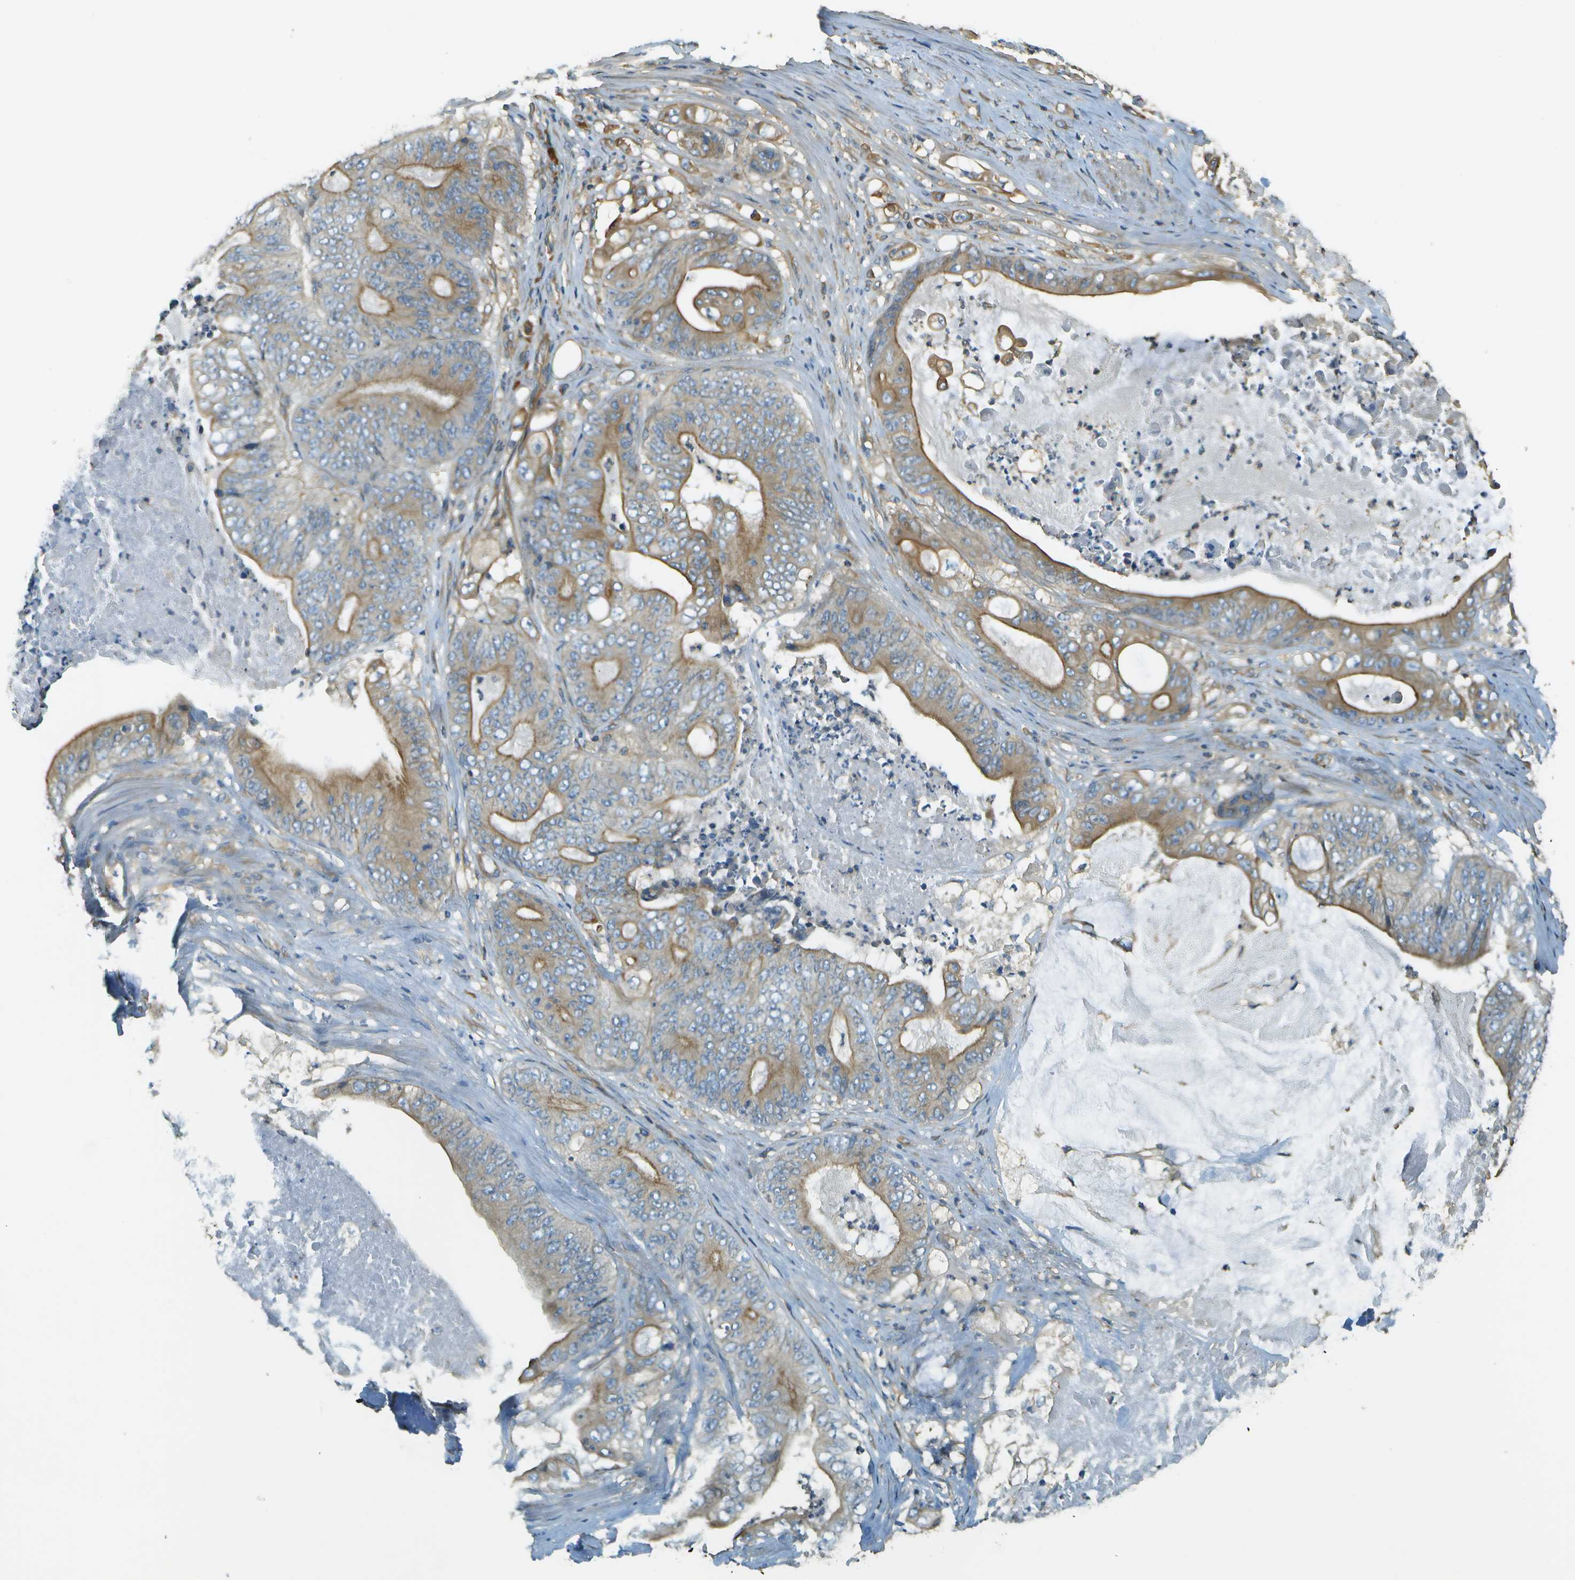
{"staining": {"intensity": "moderate", "quantity": "25%-75%", "location": "cytoplasmic/membranous"}, "tissue": "stomach cancer", "cell_type": "Tumor cells", "image_type": "cancer", "snomed": [{"axis": "morphology", "description": "Adenocarcinoma, NOS"}, {"axis": "topography", "description": "Stomach"}], "caption": "Immunohistochemical staining of human stomach cancer exhibits medium levels of moderate cytoplasmic/membranous protein expression in about 25%-75% of tumor cells.", "gene": "DNAJB11", "patient": {"sex": "female", "age": 73}}